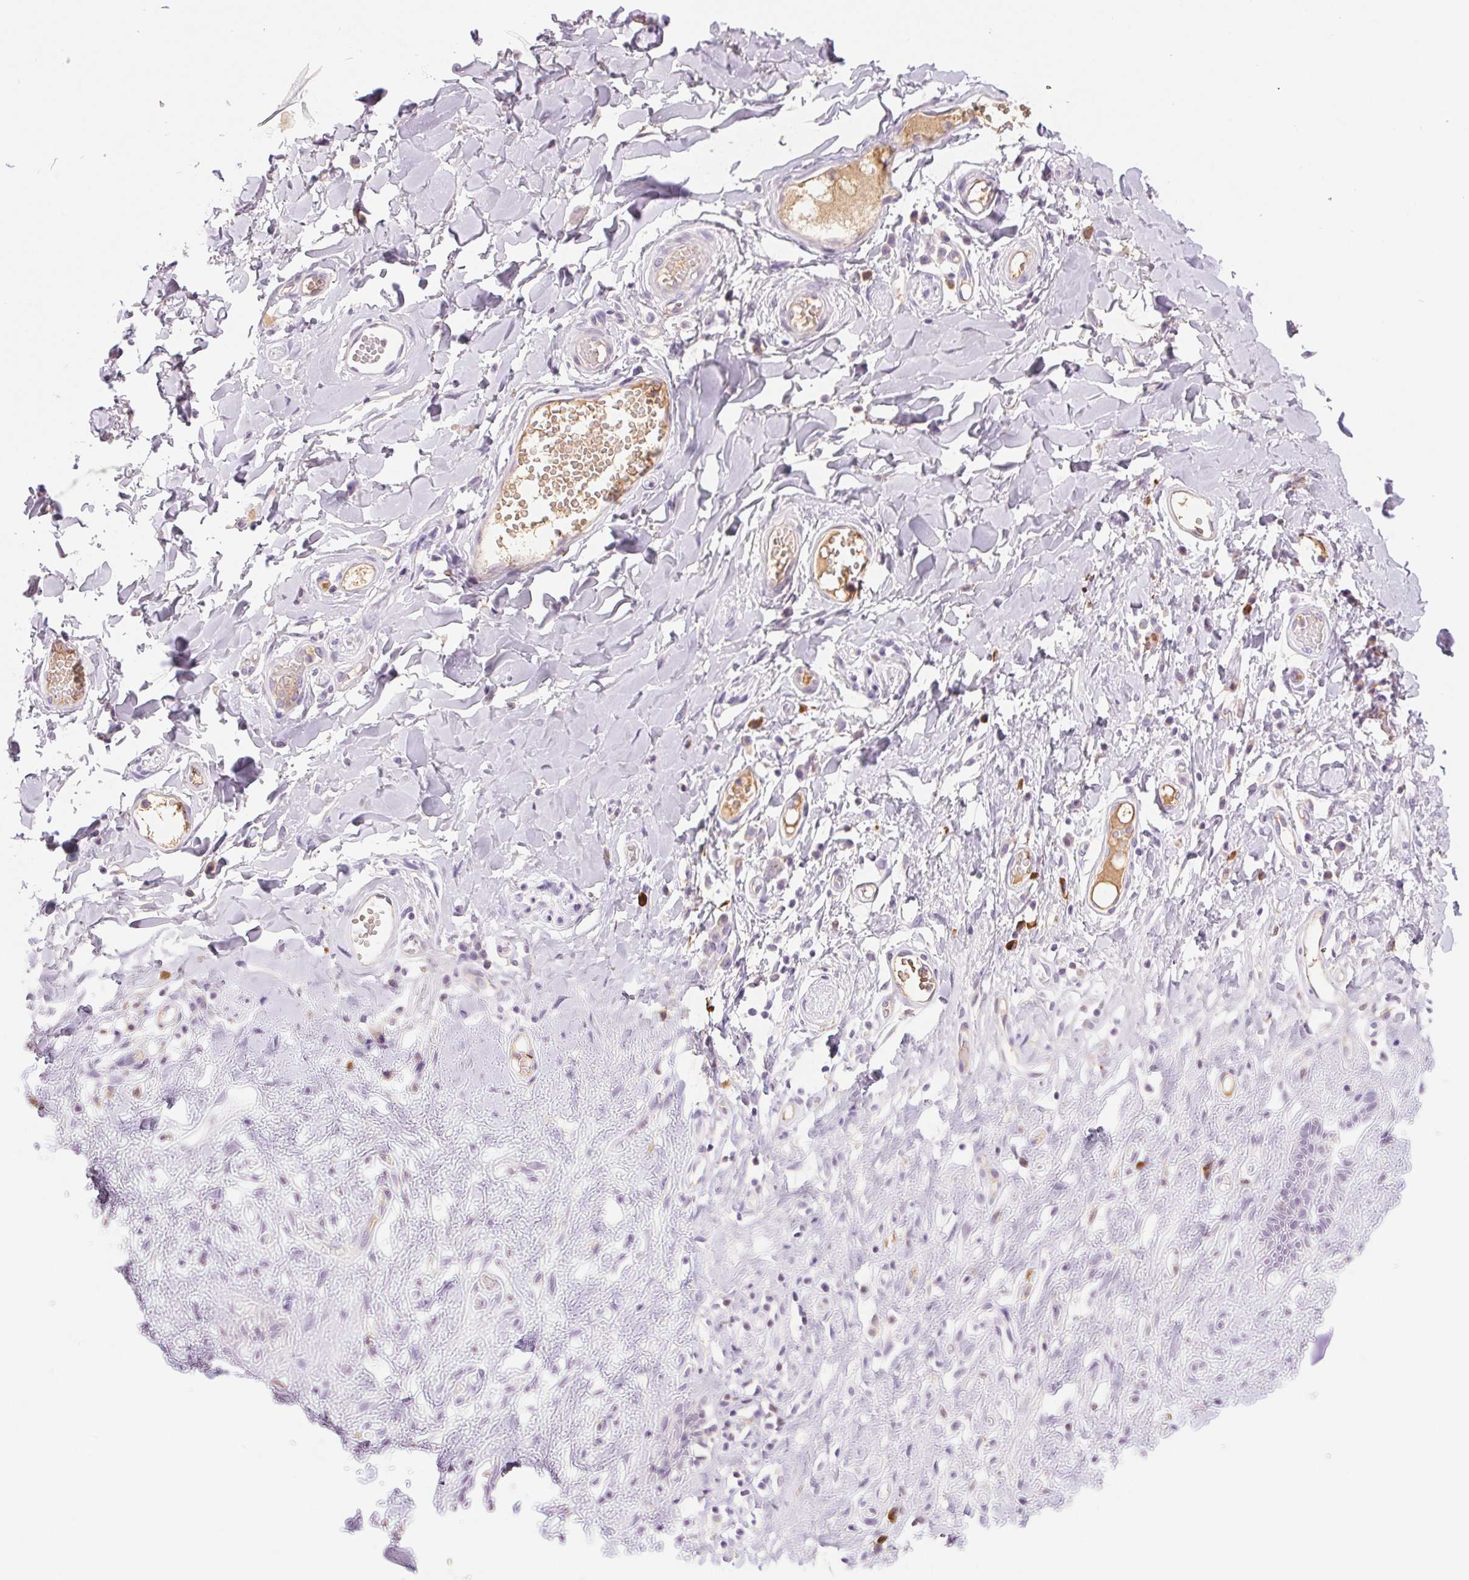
{"staining": {"intensity": "negative", "quantity": "none", "location": "none"}, "tissue": "adipose tissue", "cell_type": "Adipocytes", "image_type": "normal", "snomed": [{"axis": "morphology", "description": "Normal tissue, NOS"}, {"axis": "topography", "description": "Anal"}, {"axis": "topography", "description": "Peripheral nerve tissue"}], "caption": "This is a image of immunohistochemistry staining of normal adipose tissue, which shows no positivity in adipocytes.", "gene": "IFIT1B", "patient": {"sex": "male", "age": 78}}